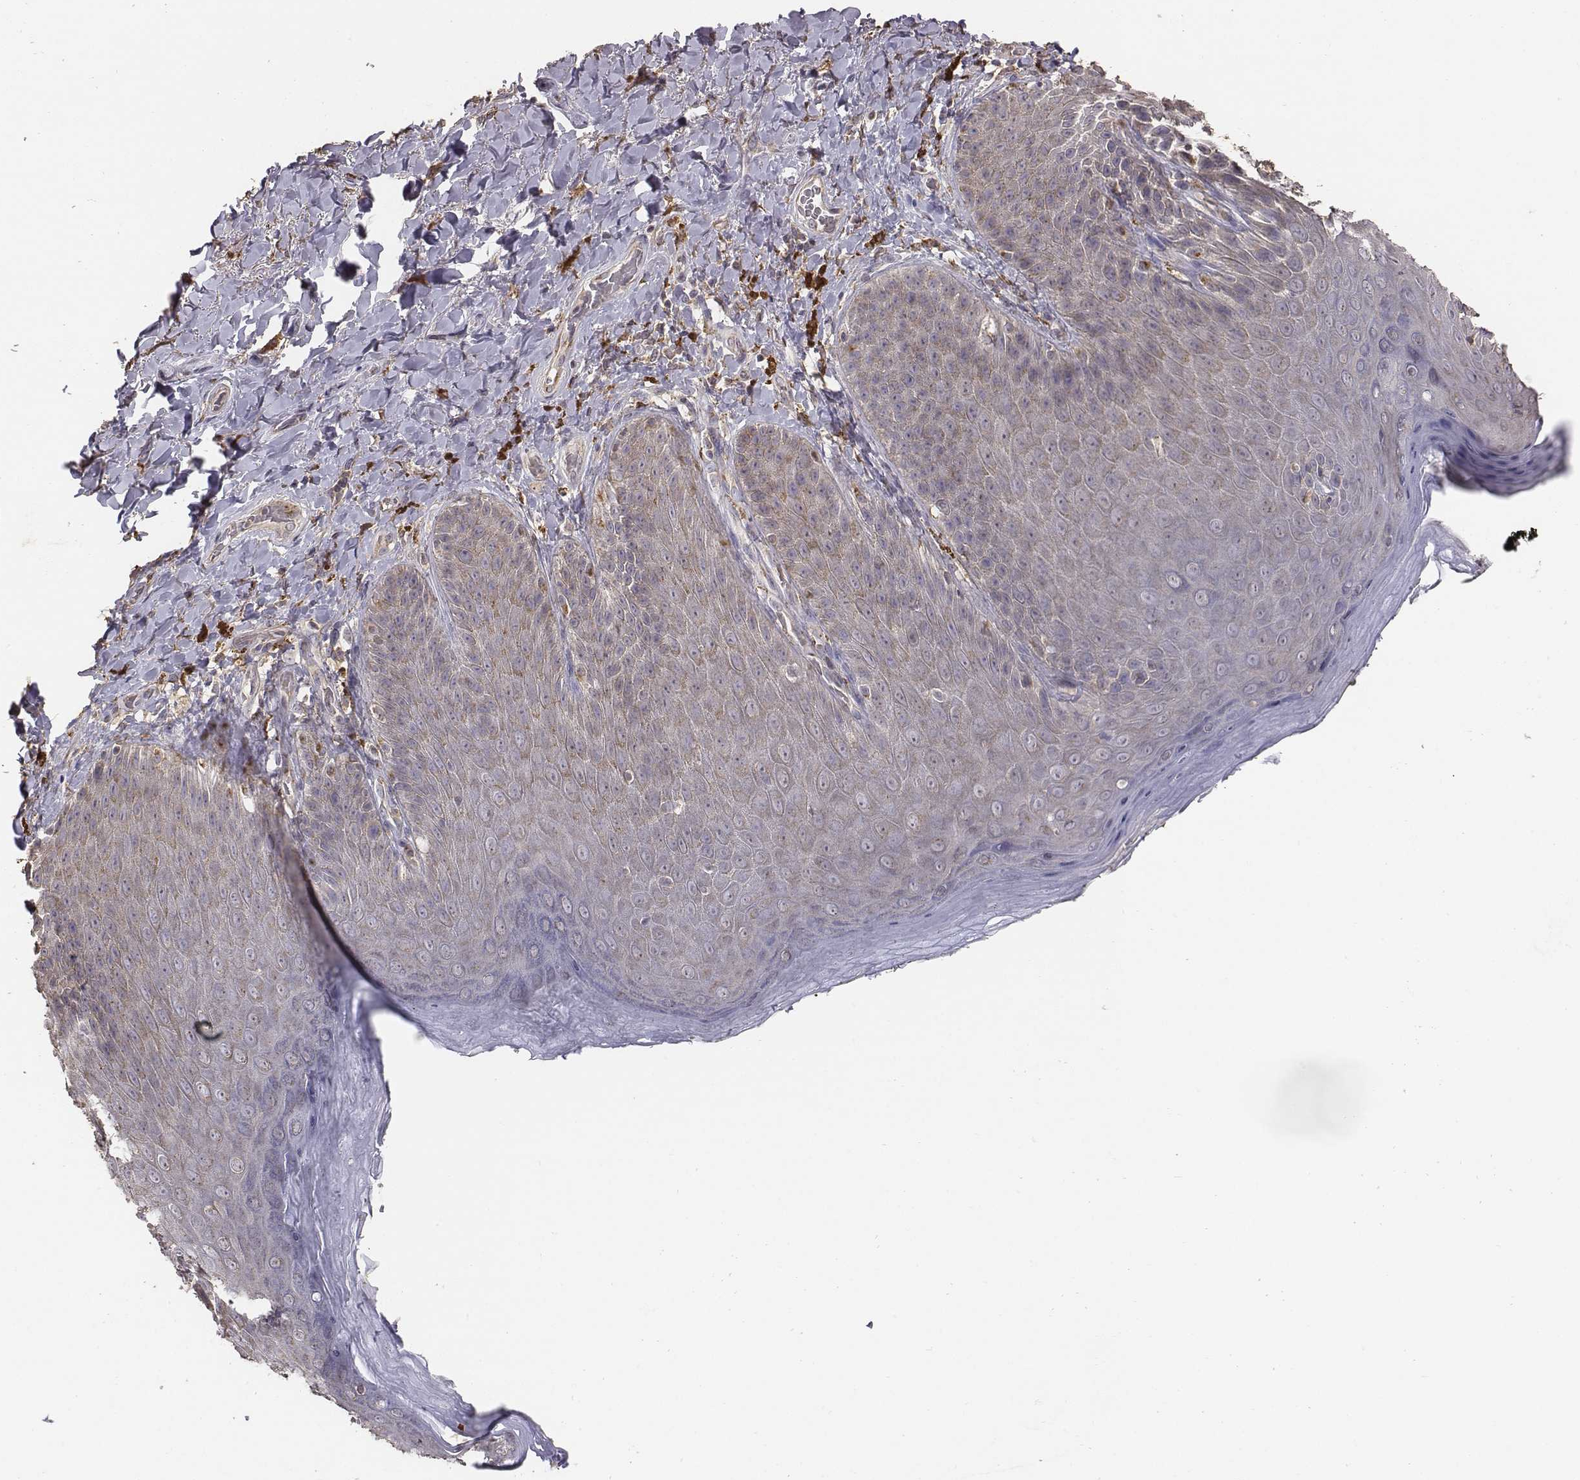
{"staining": {"intensity": "weak", "quantity": ">75%", "location": "cytoplasmic/membranous"}, "tissue": "skin", "cell_type": "Epidermal cells", "image_type": "normal", "snomed": [{"axis": "morphology", "description": "Normal tissue, NOS"}, {"axis": "topography", "description": "Anal"}], "caption": "Immunohistochemical staining of benign skin displays >75% levels of weak cytoplasmic/membranous protein positivity in approximately >75% of epidermal cells. The staining is performed using DAB (3,3'-diaminobenzidine) brown chromogen to label protein expression. The nuclei are counter-stained blue using hematoxylin.", "gene": "AP1B1", "patient": {"sex": "male", "age": 53}}